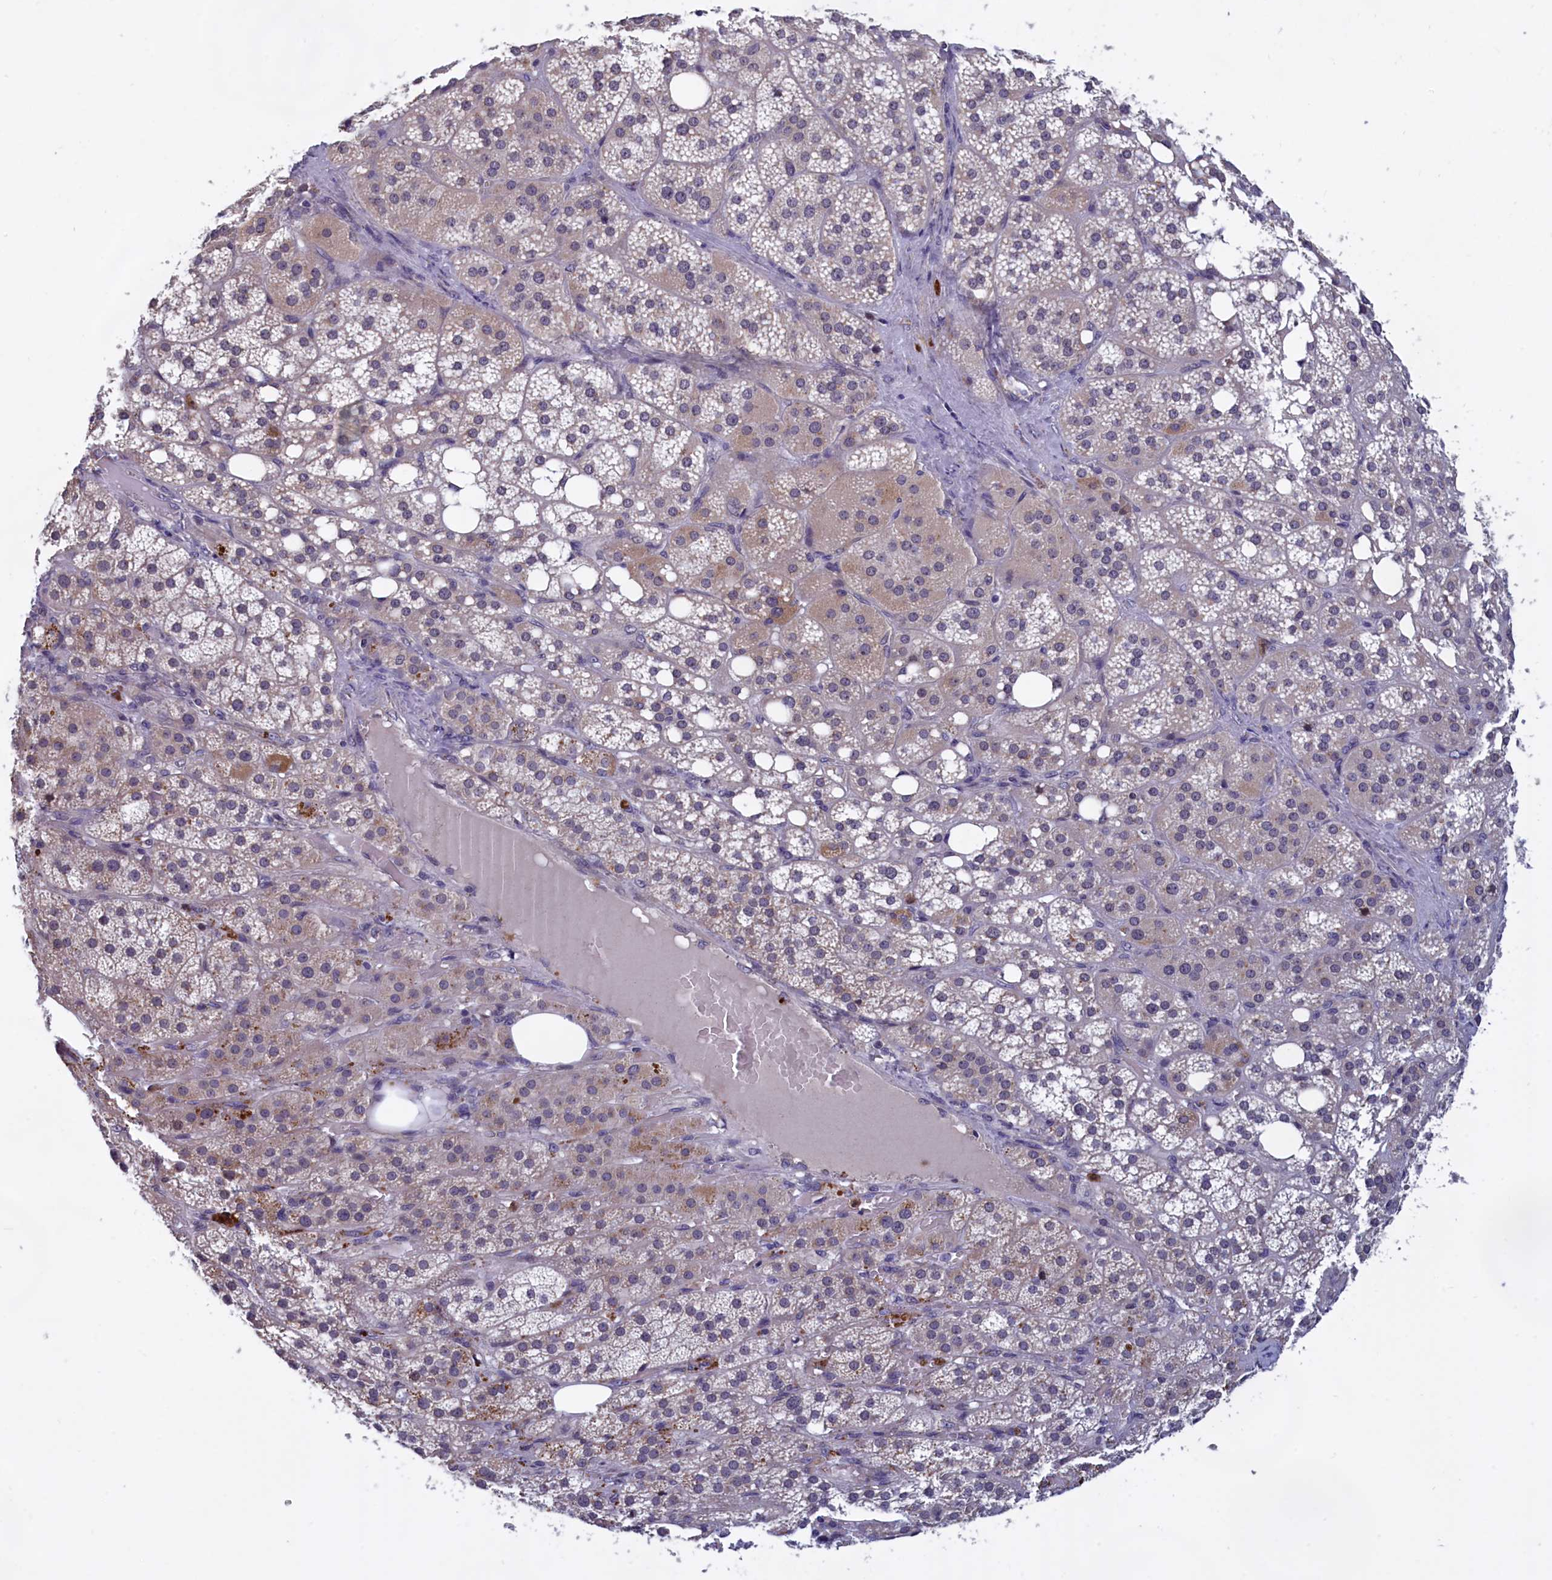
{"staining": {"intensity": "weak", "quantity": "25%-75%", "location": "cytoplasmic/membranous"}, "tissue": "adrenal gland", "cell_type": "Glandular cells", "image_type": "normal", "snomed": [{"axis": "morphology", "description": "Normal tissue, NOS"}, {"axis": "topography", "description": "Adrenal gland"}], "caption": "This is a histology image of immunohistochemistry (IHC) staining of benign adrenal gland, which shows weak positivity in the cytoplasmic/membranous of glandular cells.", "gene": "EPB41L4B", "patient": {"sex": "female", "age": 59}}